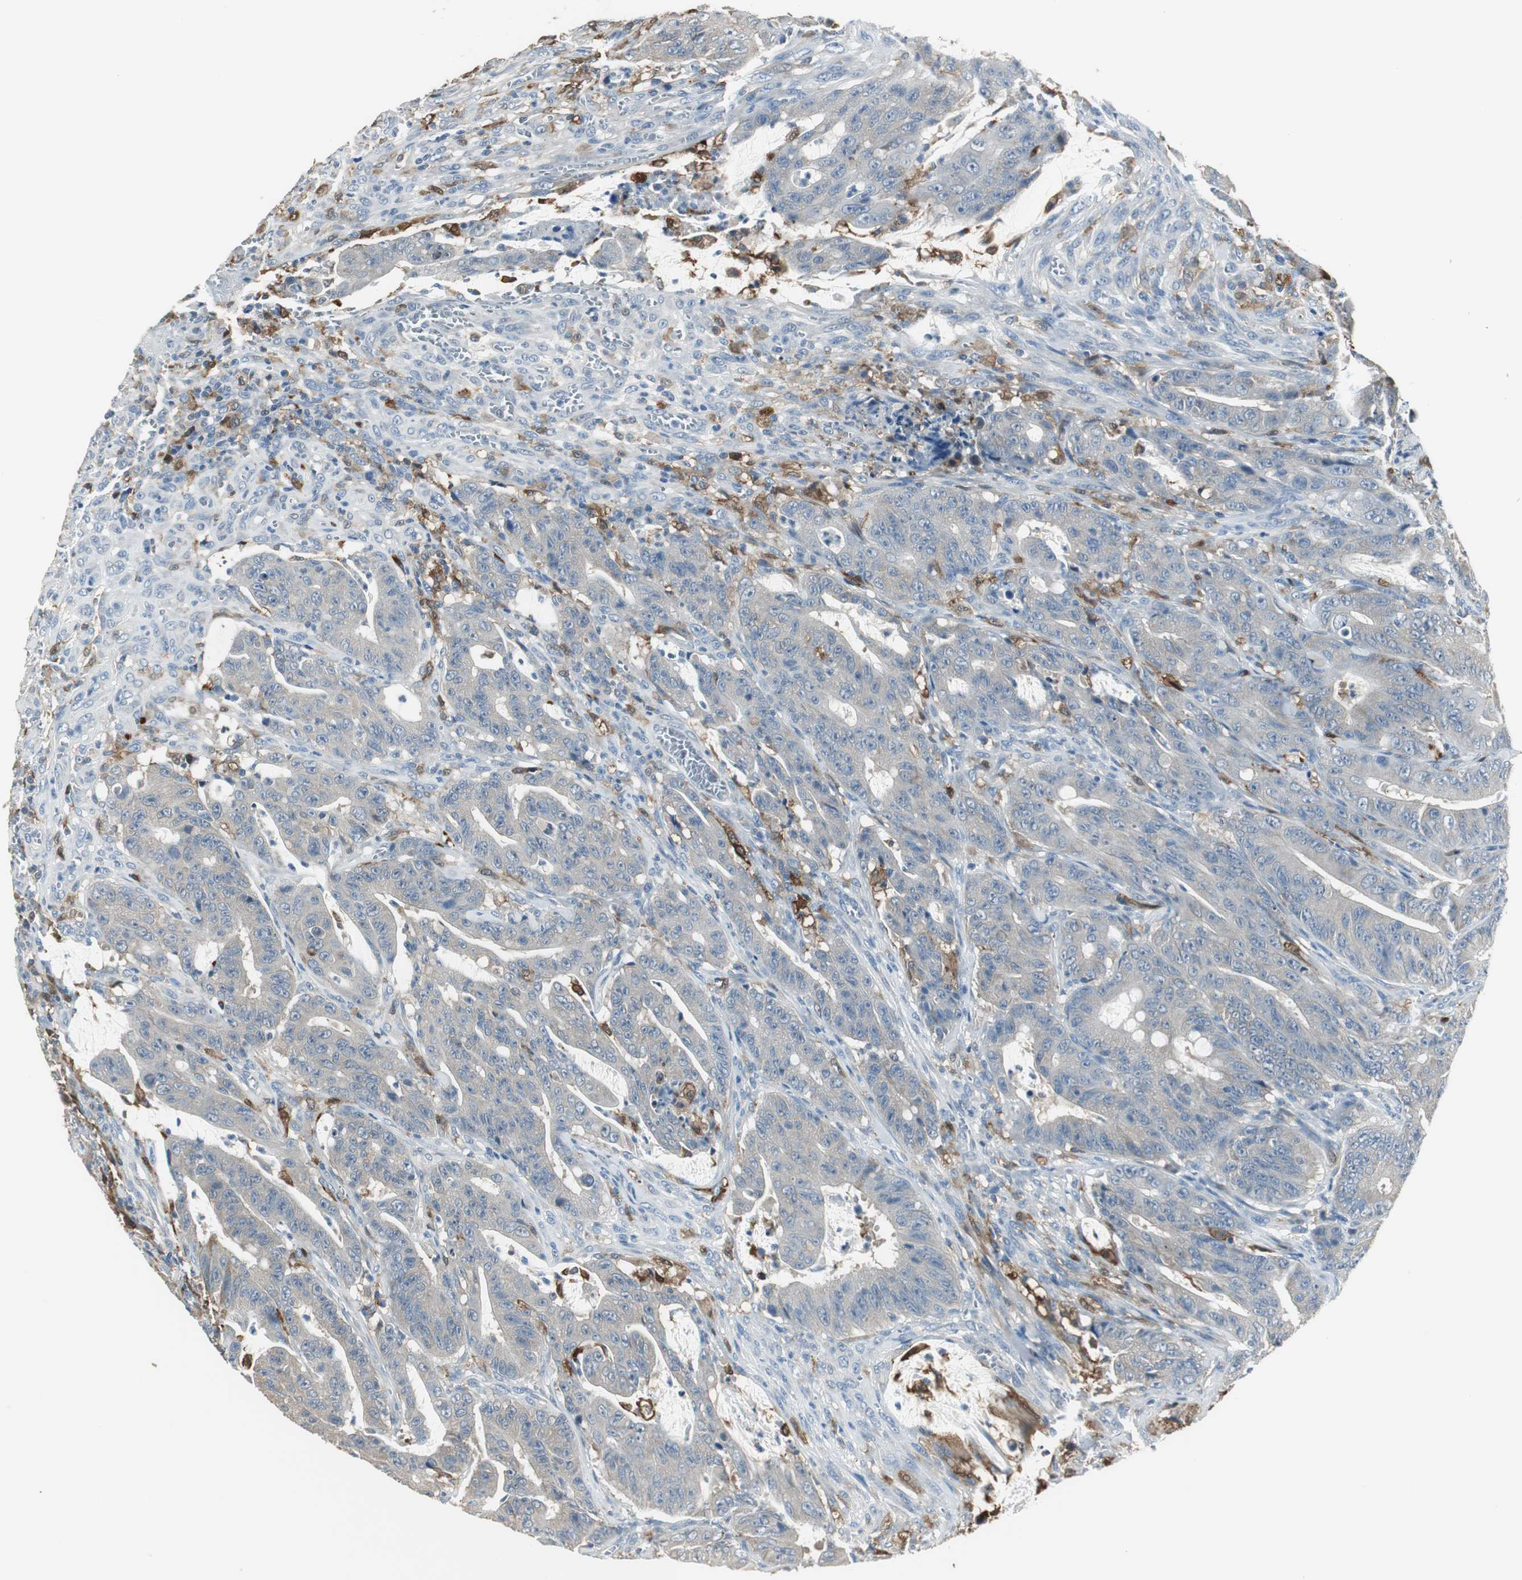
{"staining": {"intensity": "weak", "quantity": ">75%", "location": "cytoplasmic/membranous"}, "tissue": "colorectal cancer", "cell_type": "Tumor cells", "image_type": "cancer", "snomed": [{"axis": "morphology", "description": "Adenocarcinoma, NOS"}, {"axis": "topography", "description": "Colon"}], "caption": "Immunohistochemical staining of colorectal adenocarcinoma displays low levels of weak cytoplasmic/membranous staining in about >75% of tumor cells.", "gene": "MSTO1", "patient": {"sex": "male", "age": 45}}